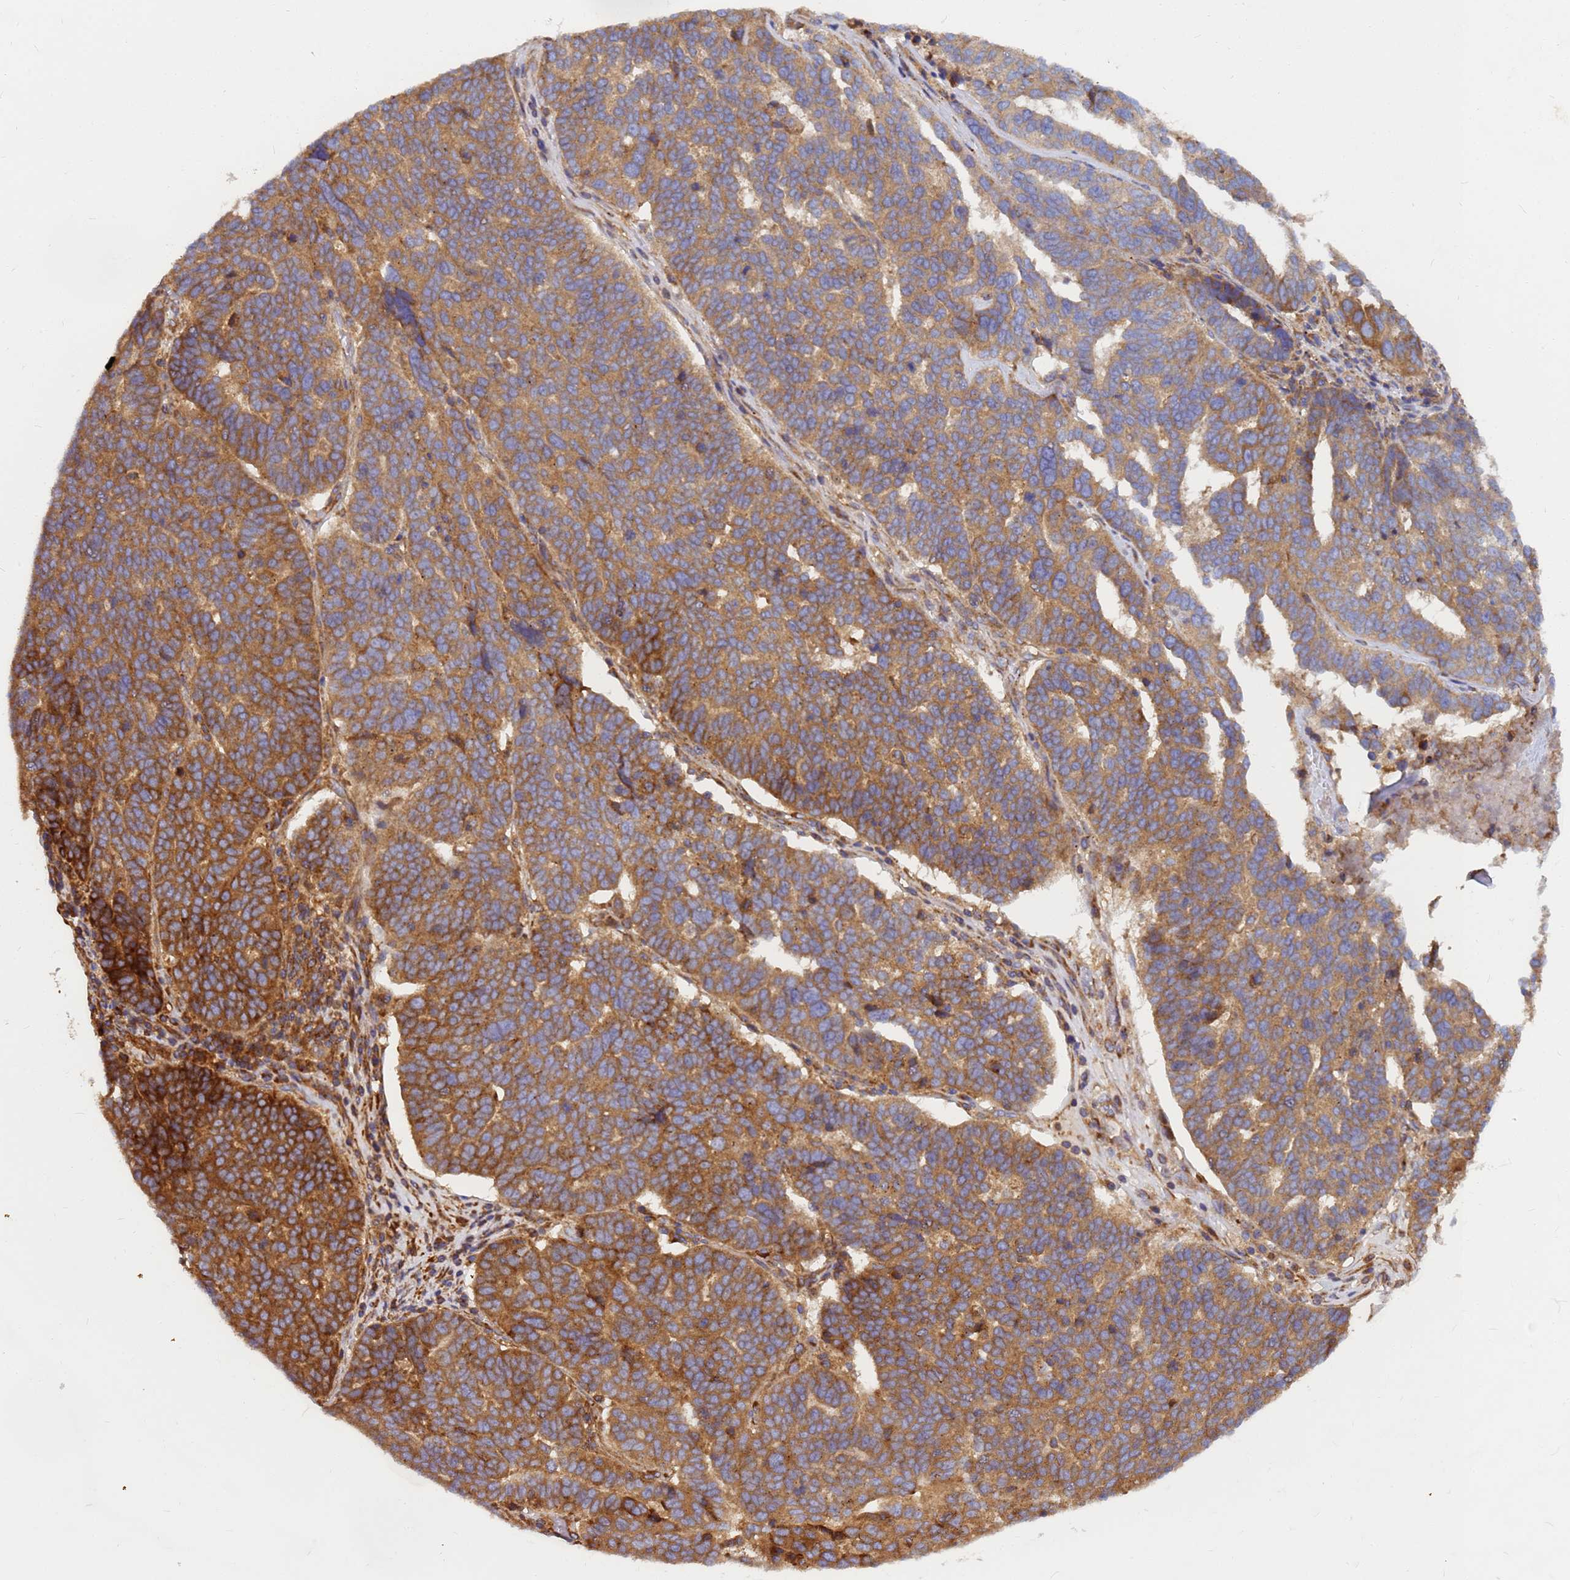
{"staining": {"intensity": "moderate", "quantity": ">75%", "location": "cytoplasmic/membranous"}, "tissue": "ovarian cancer", "cell_type": "Tumor cells", "image_type": "cancer", "snomed": [{"axis": "morphology", "description": "Cystadenocarcinoma, serous, NOS"}, {"axis": "topography", "description": "Ovary"}], "caption": "A brown stain shows moderate cytoplasmic/membranous positivity of a protein in human ovarian cancer (serous cystadenocarcinoma) tumor cells. Using DAB (brown) and hematoxylin (blue) stains, captured at high magnification using brightfield microscopy.", "gene": "C2CD5", "patient": {"sex": "female", "age": 59}}